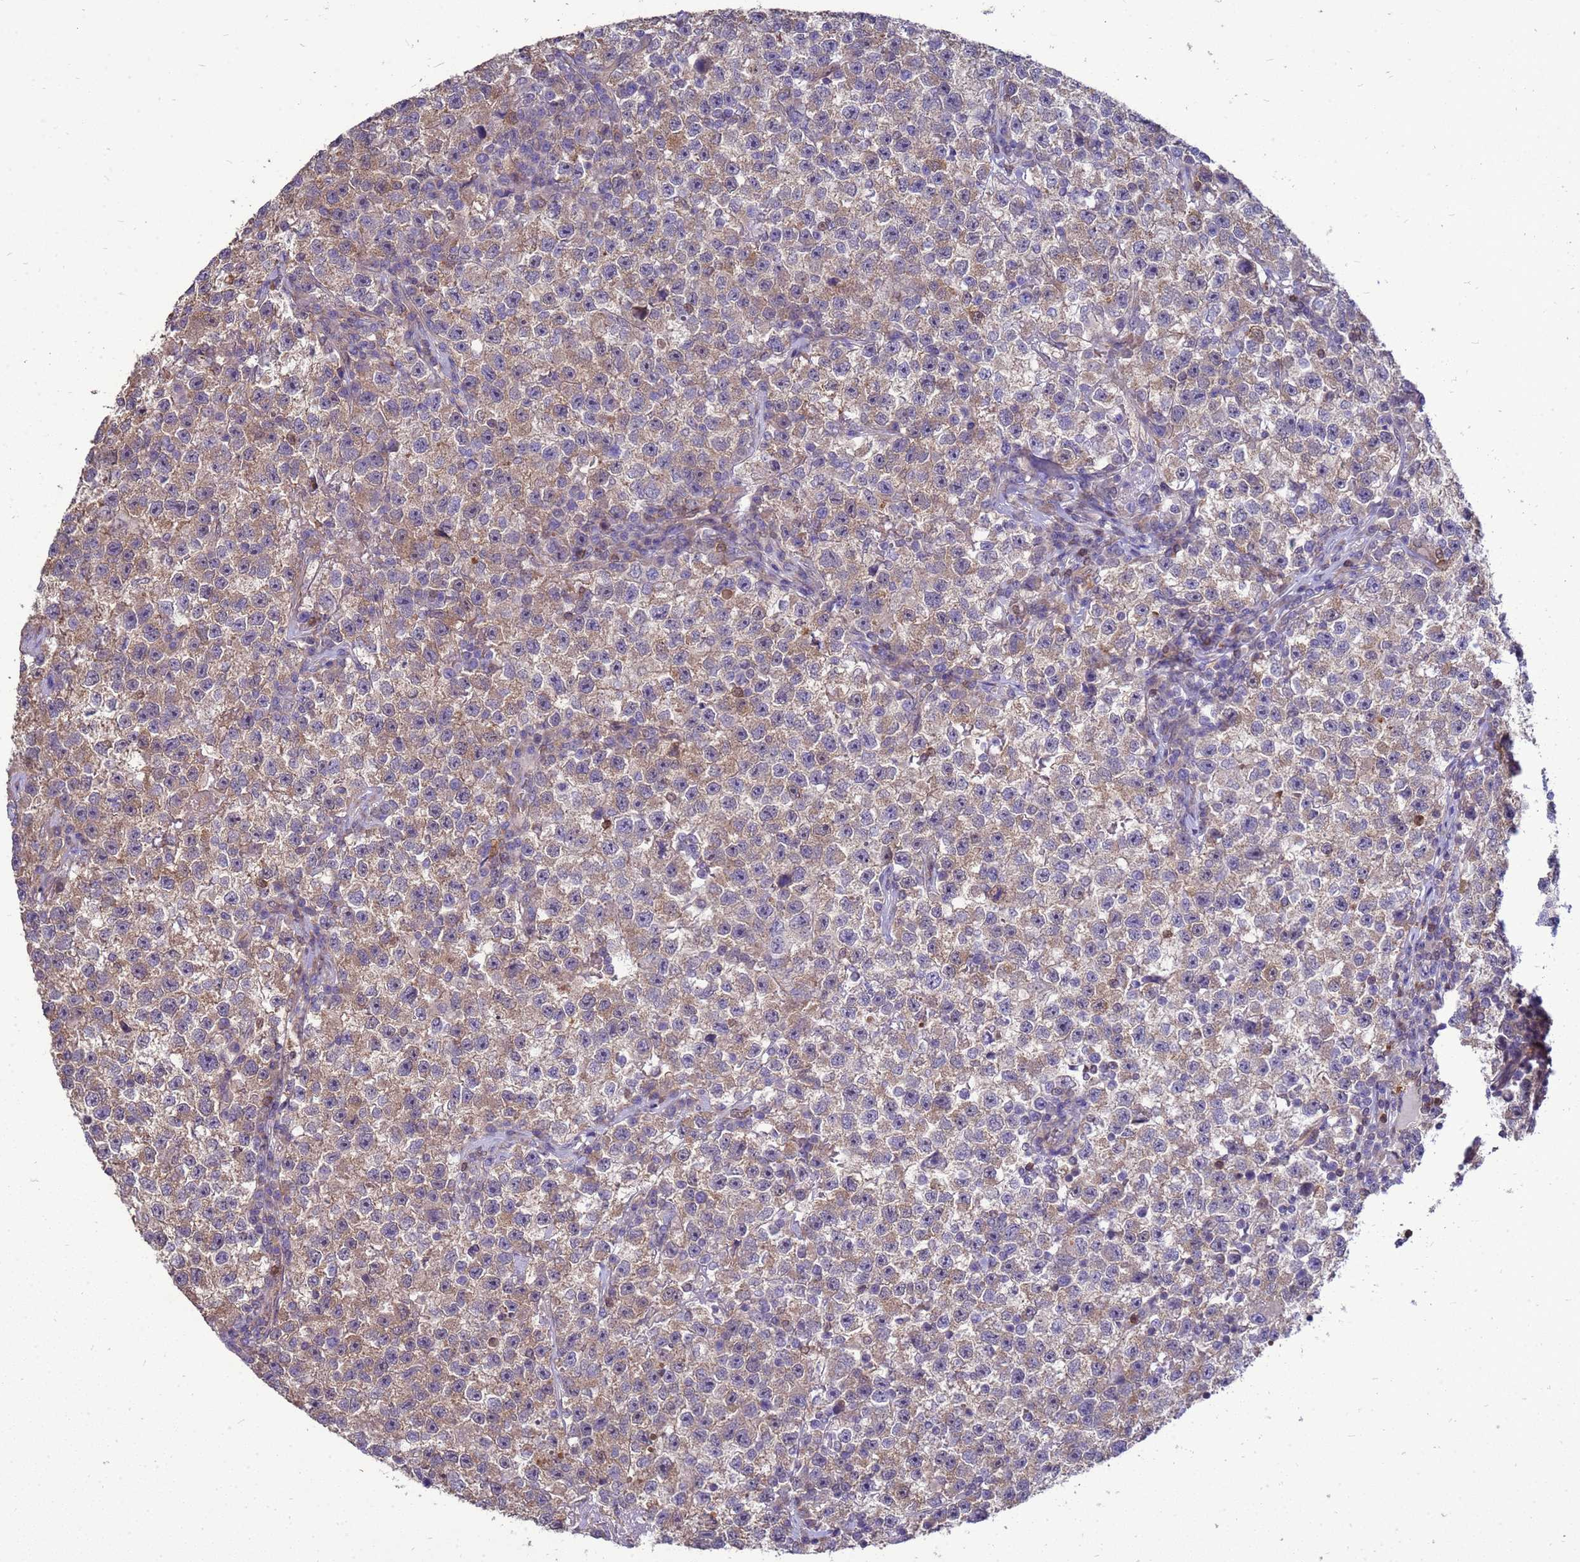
{"staining": {"intensity": "moderate", "quantity": "25%-75%", "location": "cytoplasmic/membranous"}, "tissue": "testis cancer", "cell_type": "Tumor cells", "image_type": "cancer", "snomed": [{"axis": "morphology", "description": "Seminoma, NOS"}, {"axis": "topography", "description": "Testis"}], "caption": "Immunohistochemical staining of testis cancer (seminoma) exhibits medium levels of moderate cytoplasmic/membranous protein expression in about 25%-75% of tumor cells.", "gene": "EIF4EBP3", "patient": {"sex": "male", "age": 22}}